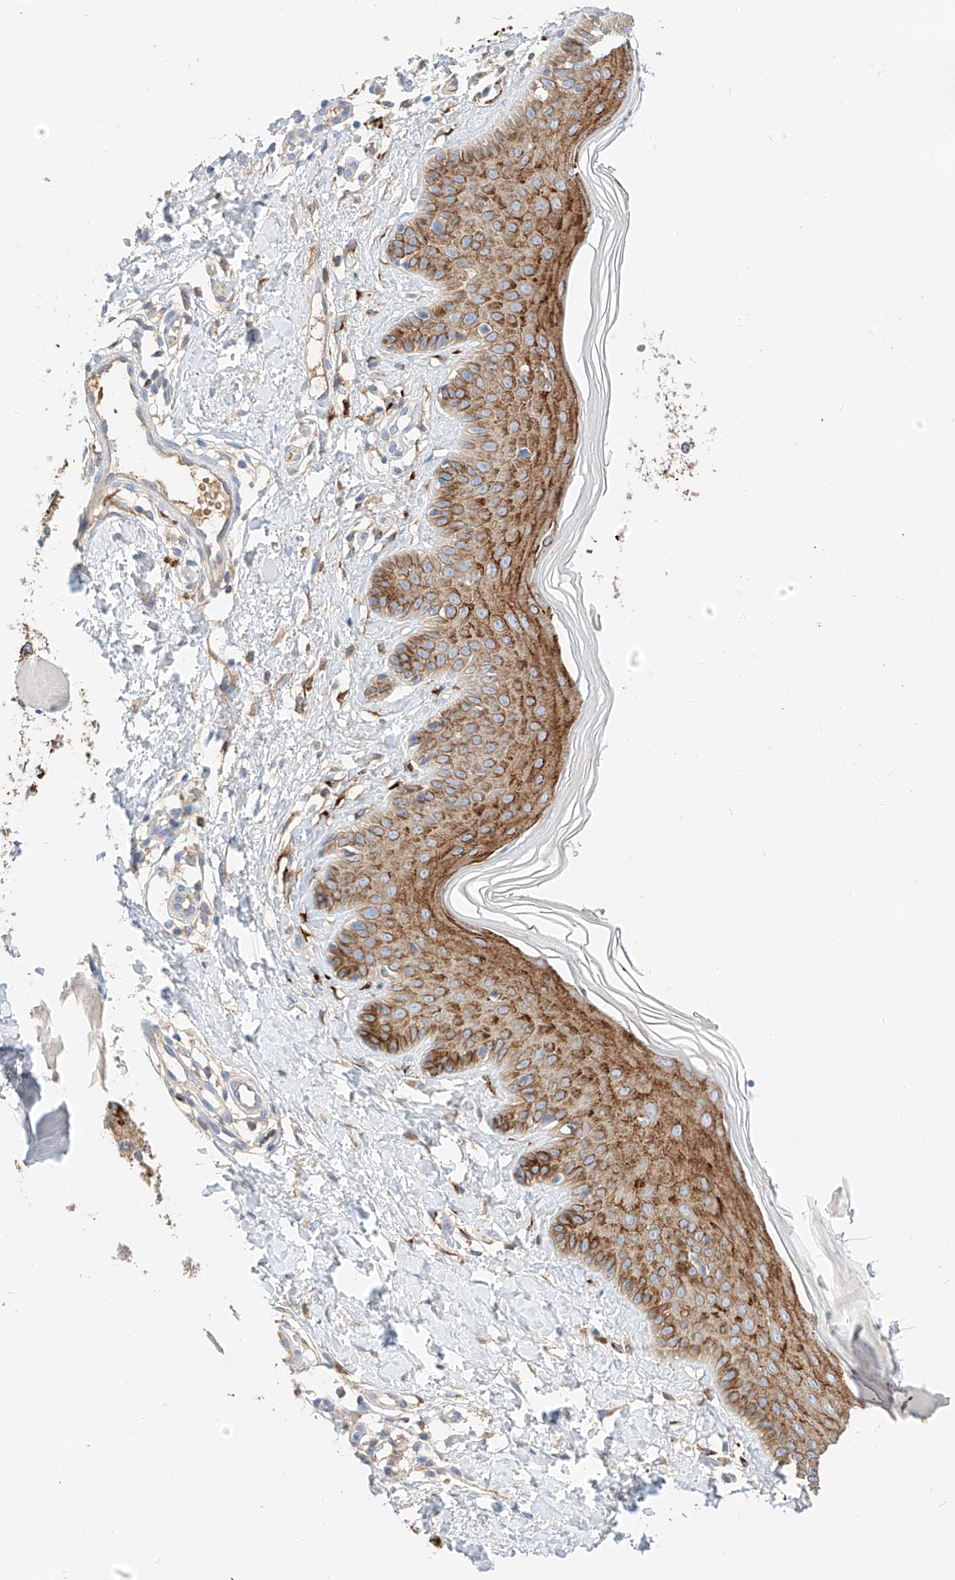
{"staining": {"intensity": "moderate", "quantity": ">75%", "location": "cytoplasmic/membranous"}, "tissue": "skin", "cell_type": "Fibroblasts", "image_type": "normal", "snomed": [{"axis": "morphology", "description": "Normal tissue, NOS"}, {"axis": "topography", "description": "Skin"}], "caption": "DAB (3,3'-diaminobenzidine) immunohistochemical staining of benign human skin exhibits moderate cytoplasmic/membranous protein staining in approximately >75% of fibroblasts.", "gene": "MAP7", "patient": {"sex": "male", "age": 52}}